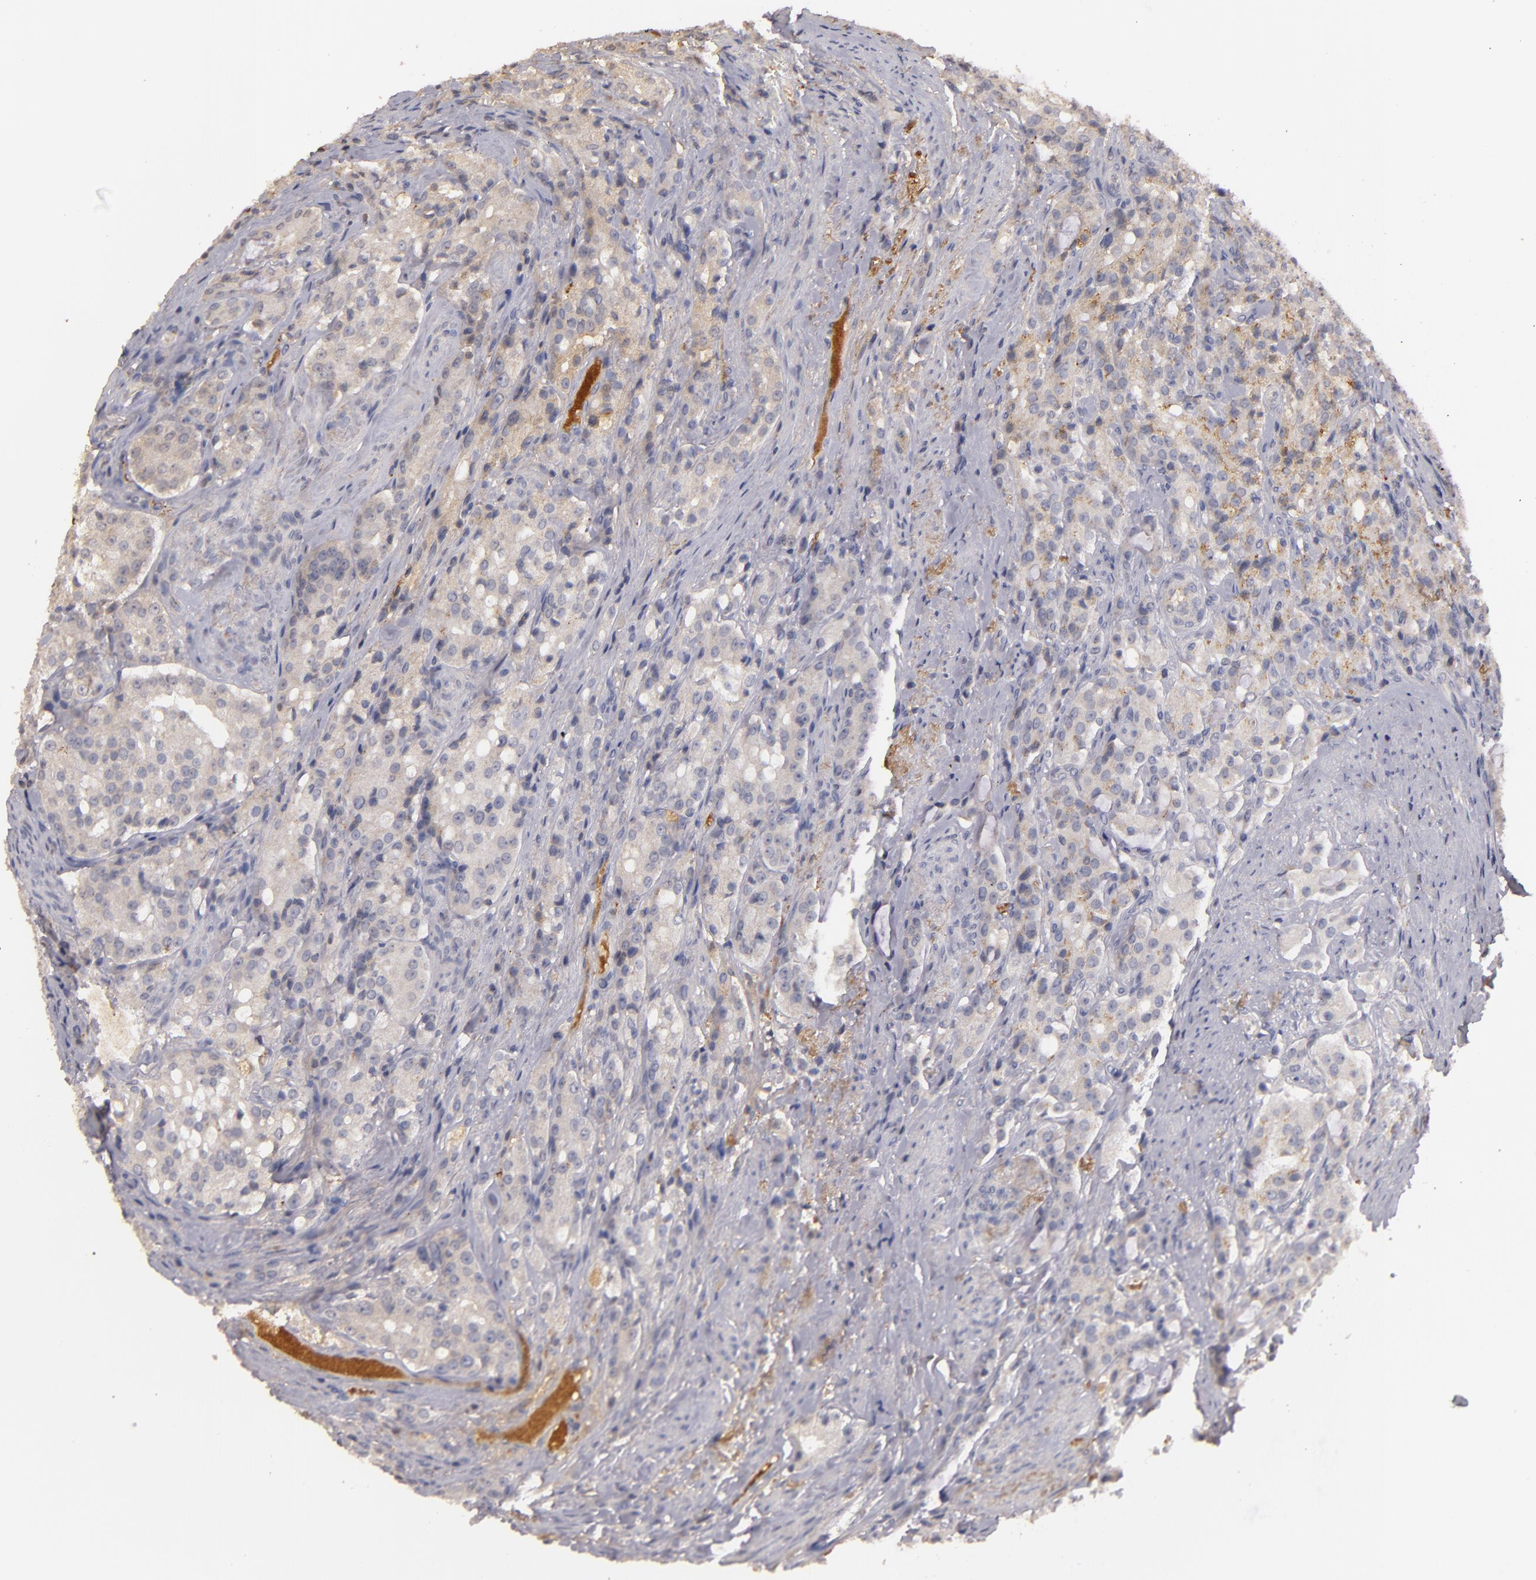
{"staining": {"intensity": "negative", "quantity": "none", "location": "none"}, "tissue": "prostate cancer", "cell_type": "Tumor cells", "image_type": "cancer", "snomed": [{"axis": "morphology", "description": "Adenocarcinoma, Medium grade"}, {"axis": "topography", "description": "Prostate"}], "caption": "Protein analysis of prostate cancer displays no significant staining in tumor cells.", "gene": "MBL2", "patient": {"sex": "male", "age": 72}}